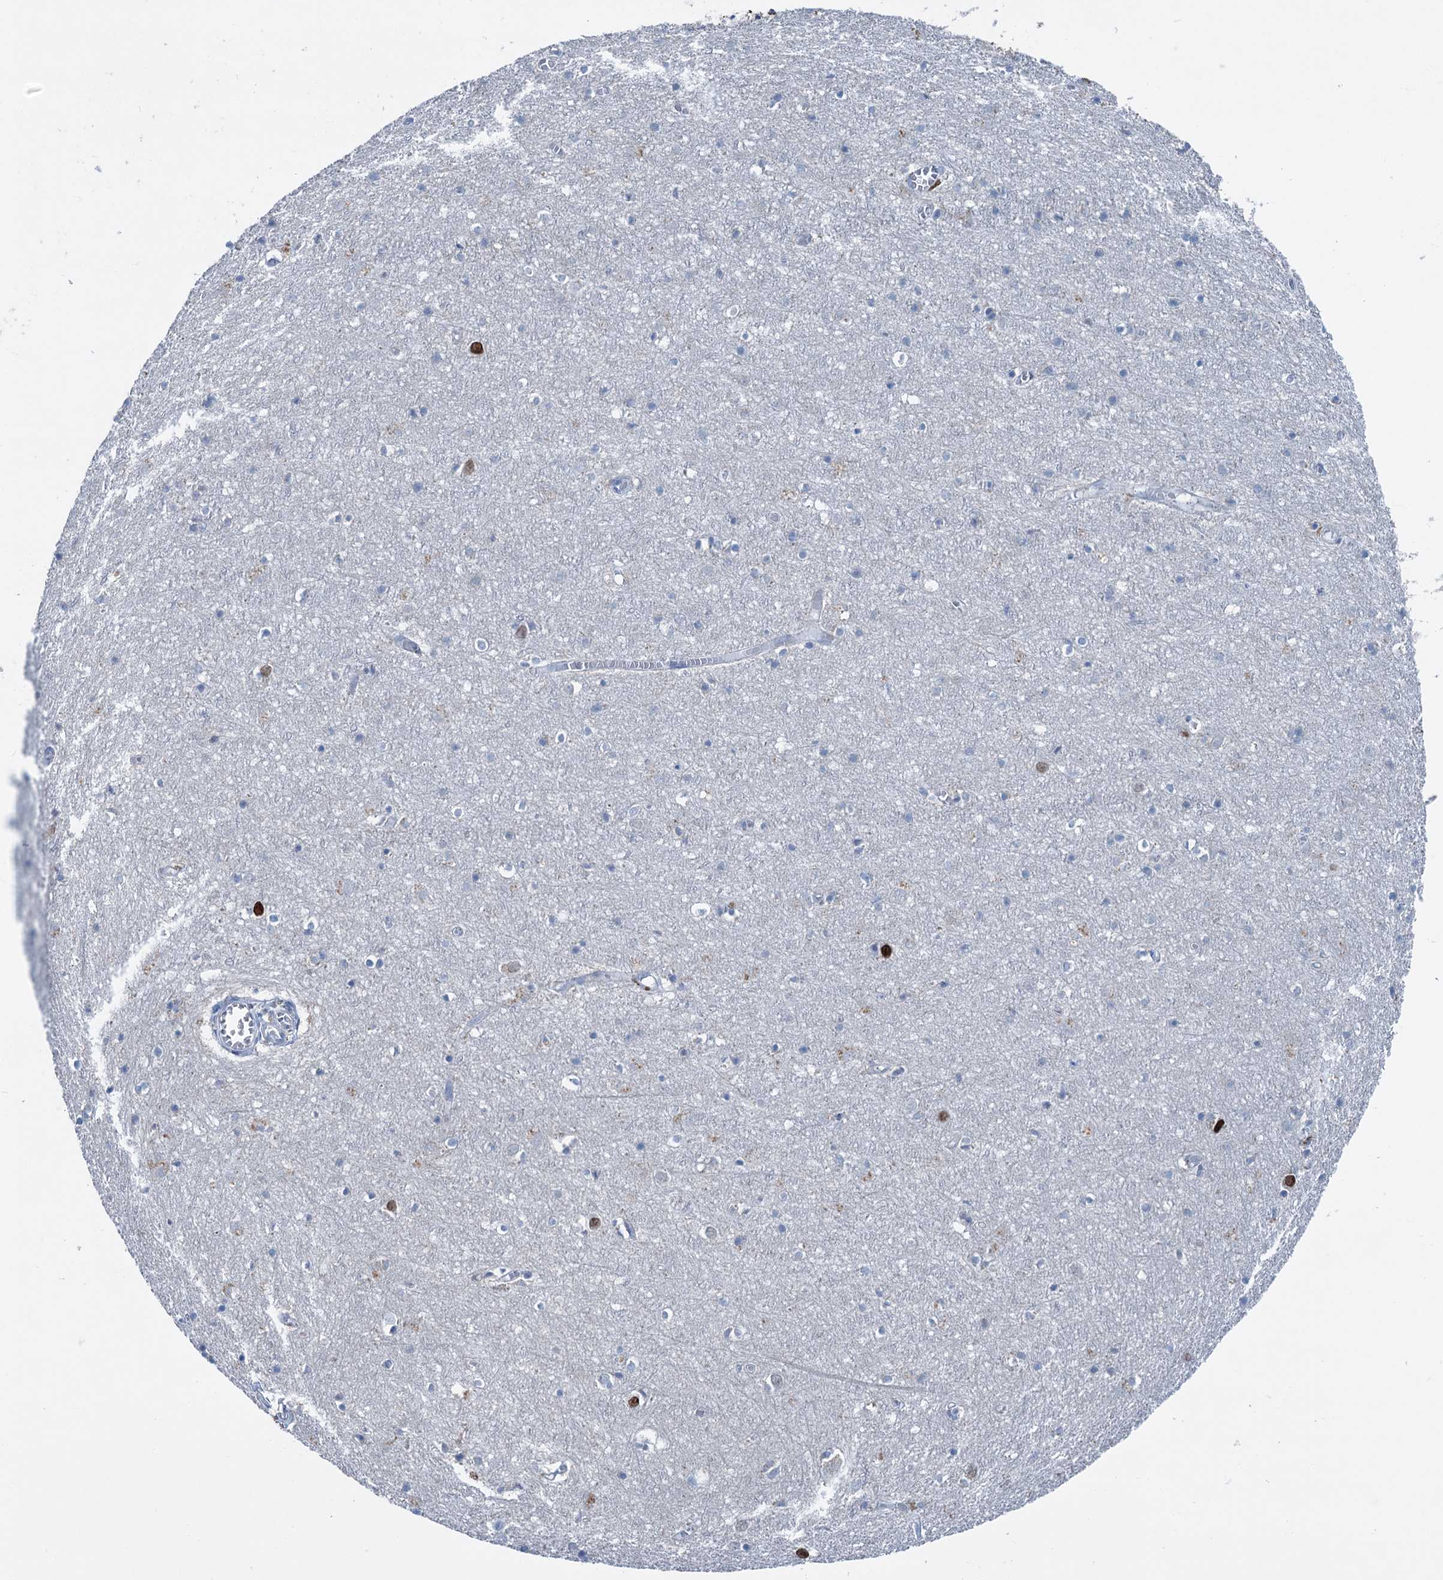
{"staining": {"intensity": "negative", "quantity": "none", "location": "none"}, "tissue": "cerebral cortex", "cell_type": "Endothelial cells", "image_type": "normal", "snomed": [{"axis": "morphology", "description": "Normal tissue, NOS"}, {"axis": "topography", "description": "Cerebral cortex"}], "caption": "This image is of benign cerebral cortex stained with immunohistochemistry to label a protein in brown with the nuclei are counter-stained blue. There is no expression in endothelial cells. (Immunohistochemistry (ihc), brightfield microscopy, high magnification).", "gene": "ELP4", "patient": {"sex": "female", "age": 64}}